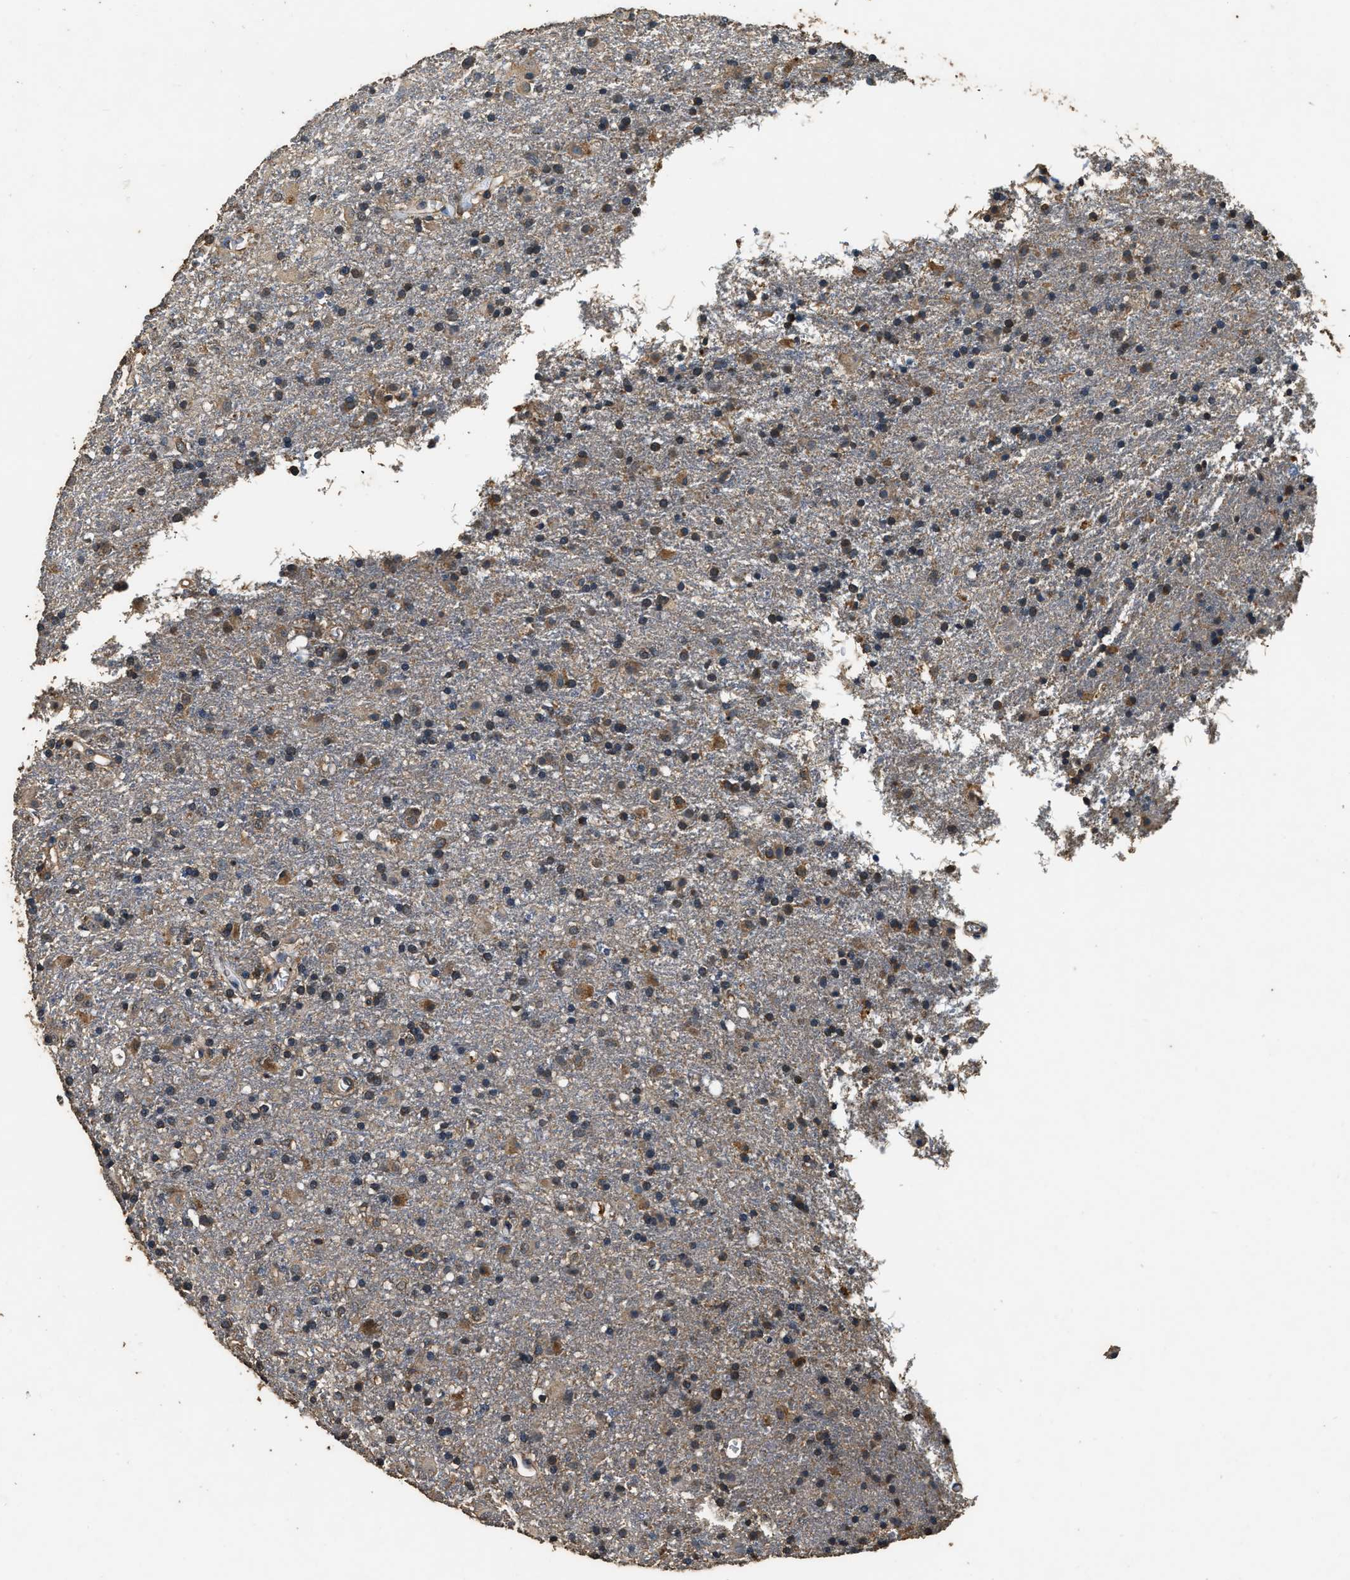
{"staining": {"intensity": "weak", "quantity": "25%-75%", "location": "cytoplasmic/membranous"}, "tissue": "glioma", "cell_type": "Tumor cells", "image_type": "cancer", "snomed": [{"axis": "morphology", "description": "Glioma, malignant, Low grade"}, {"axis": "topography", "description": "Brain"}], "caption": "This photomicrograph displays glioma stained with IHC to label a protein in brown. The cytoplasmic/membranous of tumor cells show weak positivity for the protein. Nuclei are counter-stained blue.", "gene": "MIB1", "patient": {"sex": "male", "age": 65}}